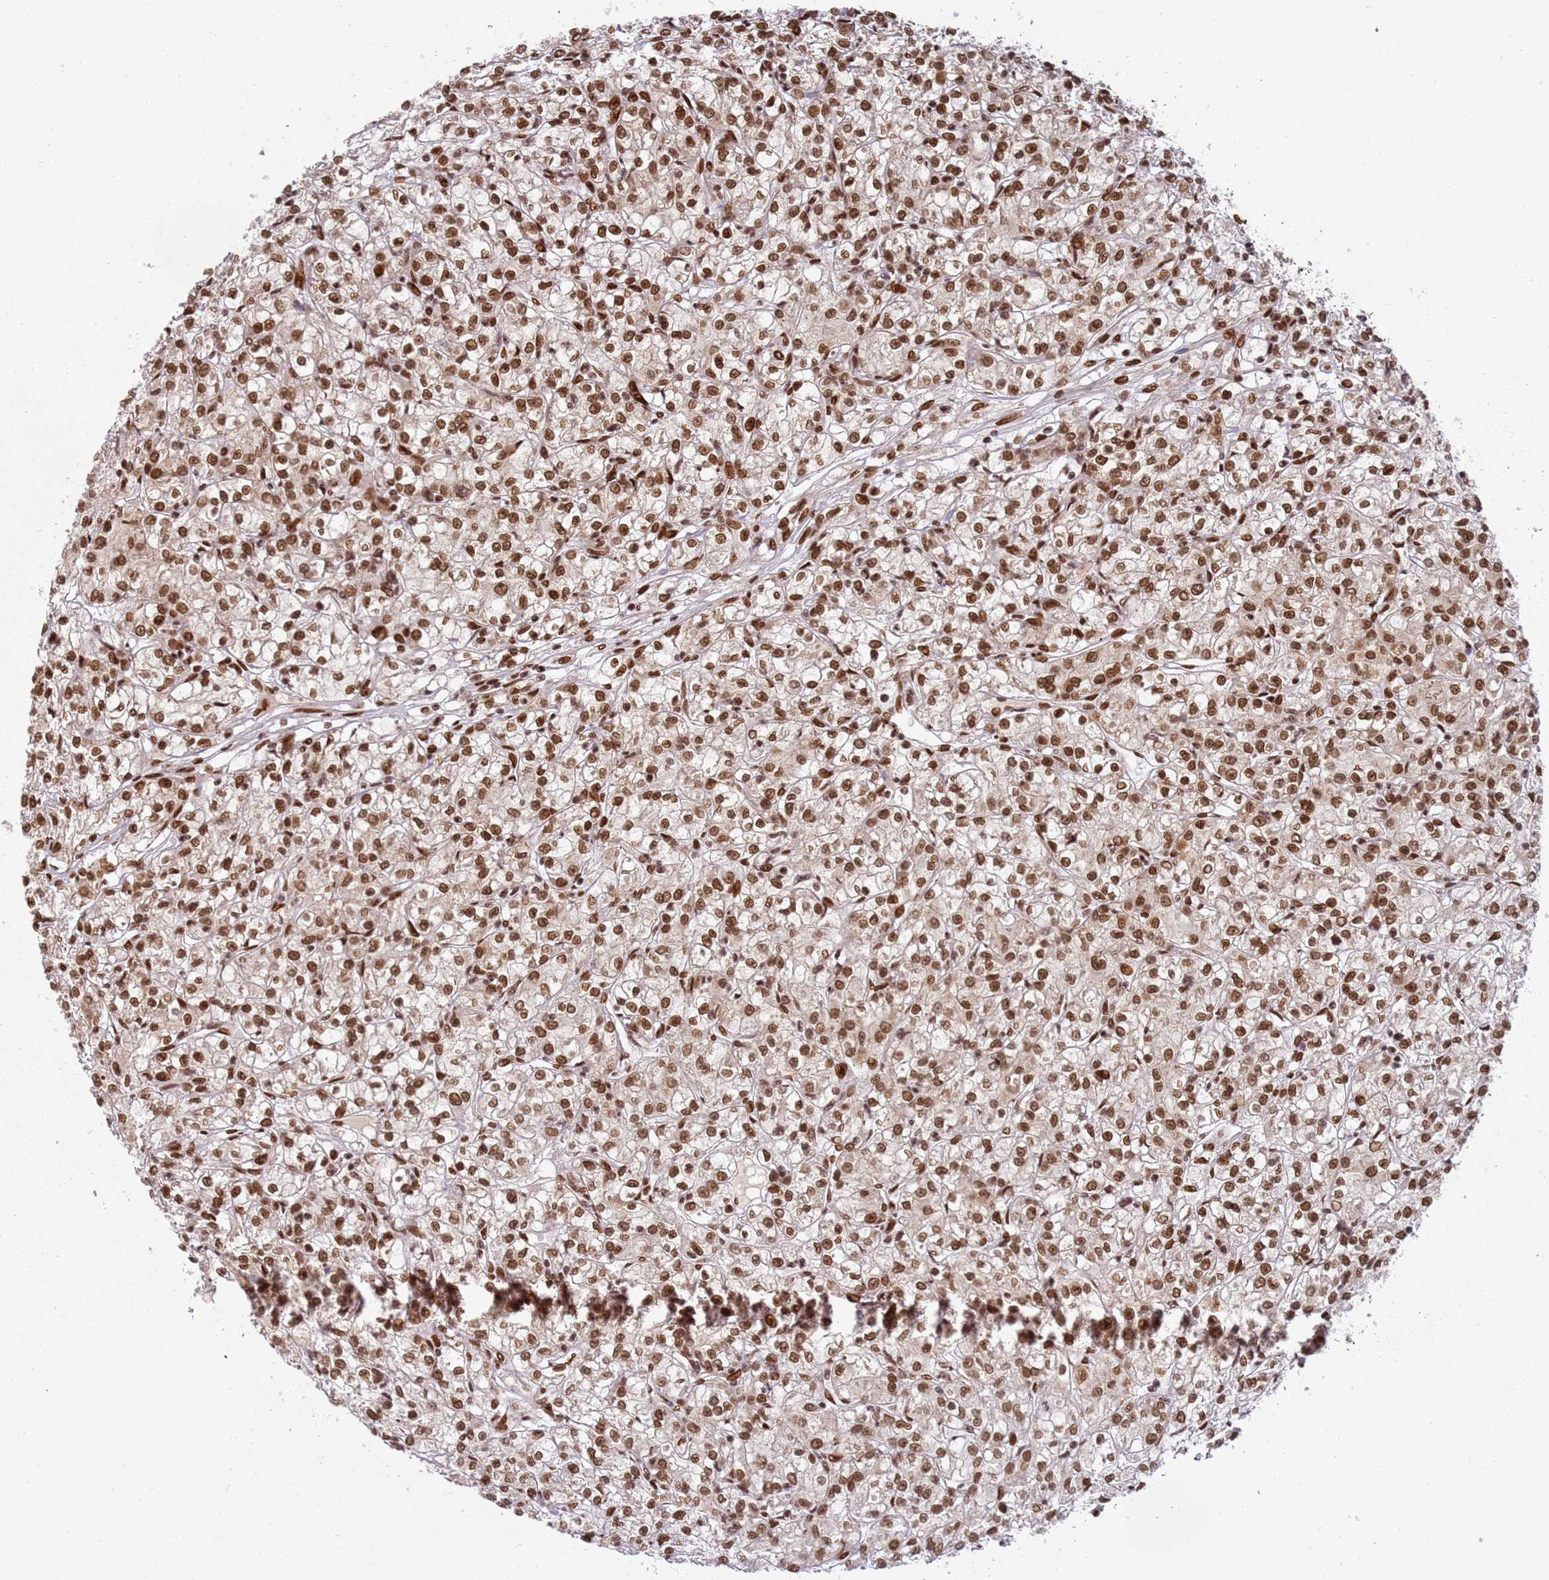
{"staining": {"intensity": "moderate", "quantity": ">75%", "location": "nuclear"}, "tissue": "renal cancer", "cell_type": "Tumor cells", "image_type": "cancer", "snomed": [{"axis": "morphology", "description": "Adenocarcinoma, NOS"}, {"axis": "topography", "description": "Kidney"}], "caption": "Immunohistochemical staining of human renal cancer (adenocarcinoma) displays medium levels of moderate nuclear expression in about >75% of tumor cells.", "gene": "TENT4A", "patient": {"sex": "female", "age": 59}}